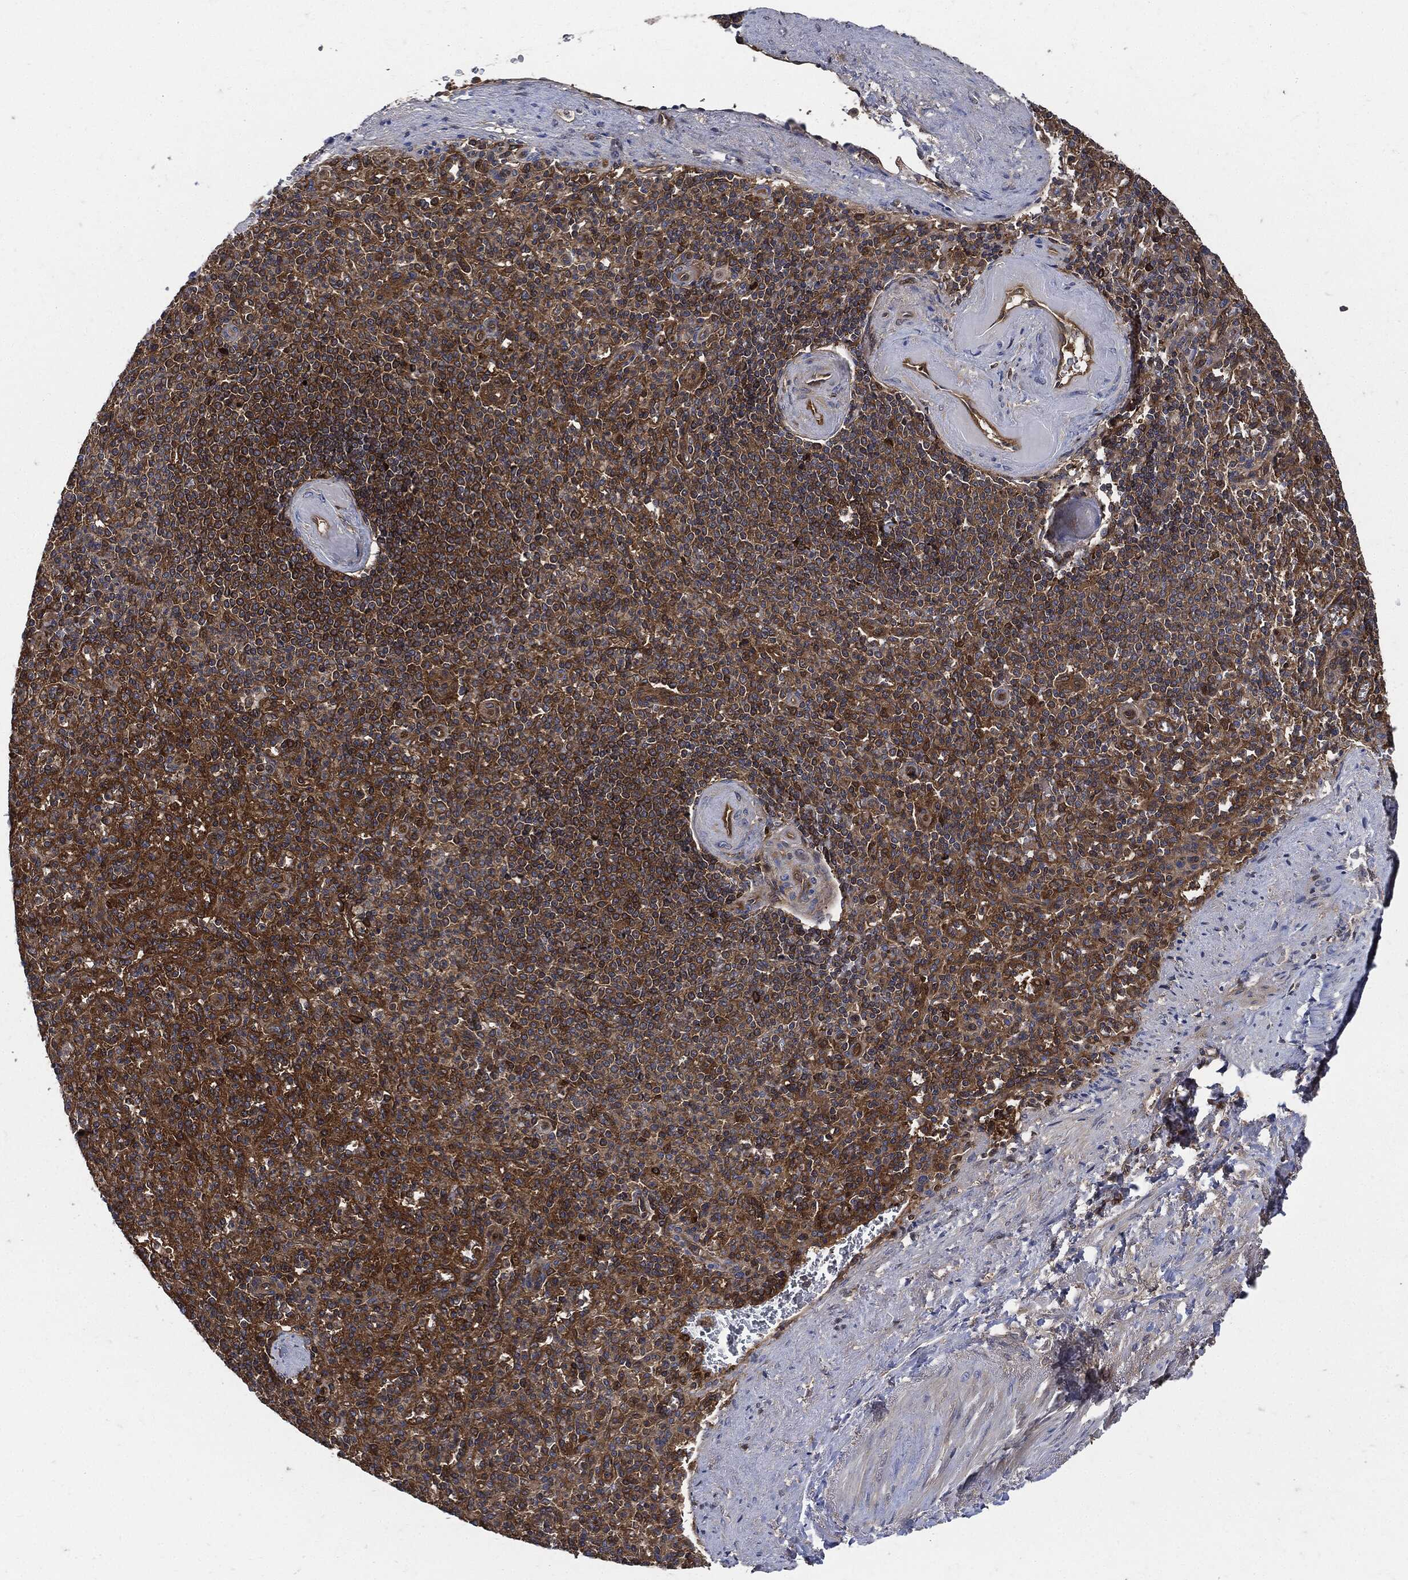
{"staining": {"intensity": "moderate", "quantity": "25%-75%", "location": "cytoplasmic/membranous"}, "tissue": "spleen", "cell_type": "Cells in red pulp", "image_type": "normal", "snomed": [{"axis": "morphology", "description": "Normal tissue, NOS"}, {"axis": "topography", "description": "Spleen"}], "caption": "Protein expression analysis of benign spleen reveals moderate cytoplasmic/membranous expression in about 25%-75% of cells in red pulp. The staining was performed using DAB, with brown indicating positive protein expression. Nuclei are stained blue with hematoxylin.", "gene": "XPNPEP1", "patient": {"sex": "female", "age": 74}}